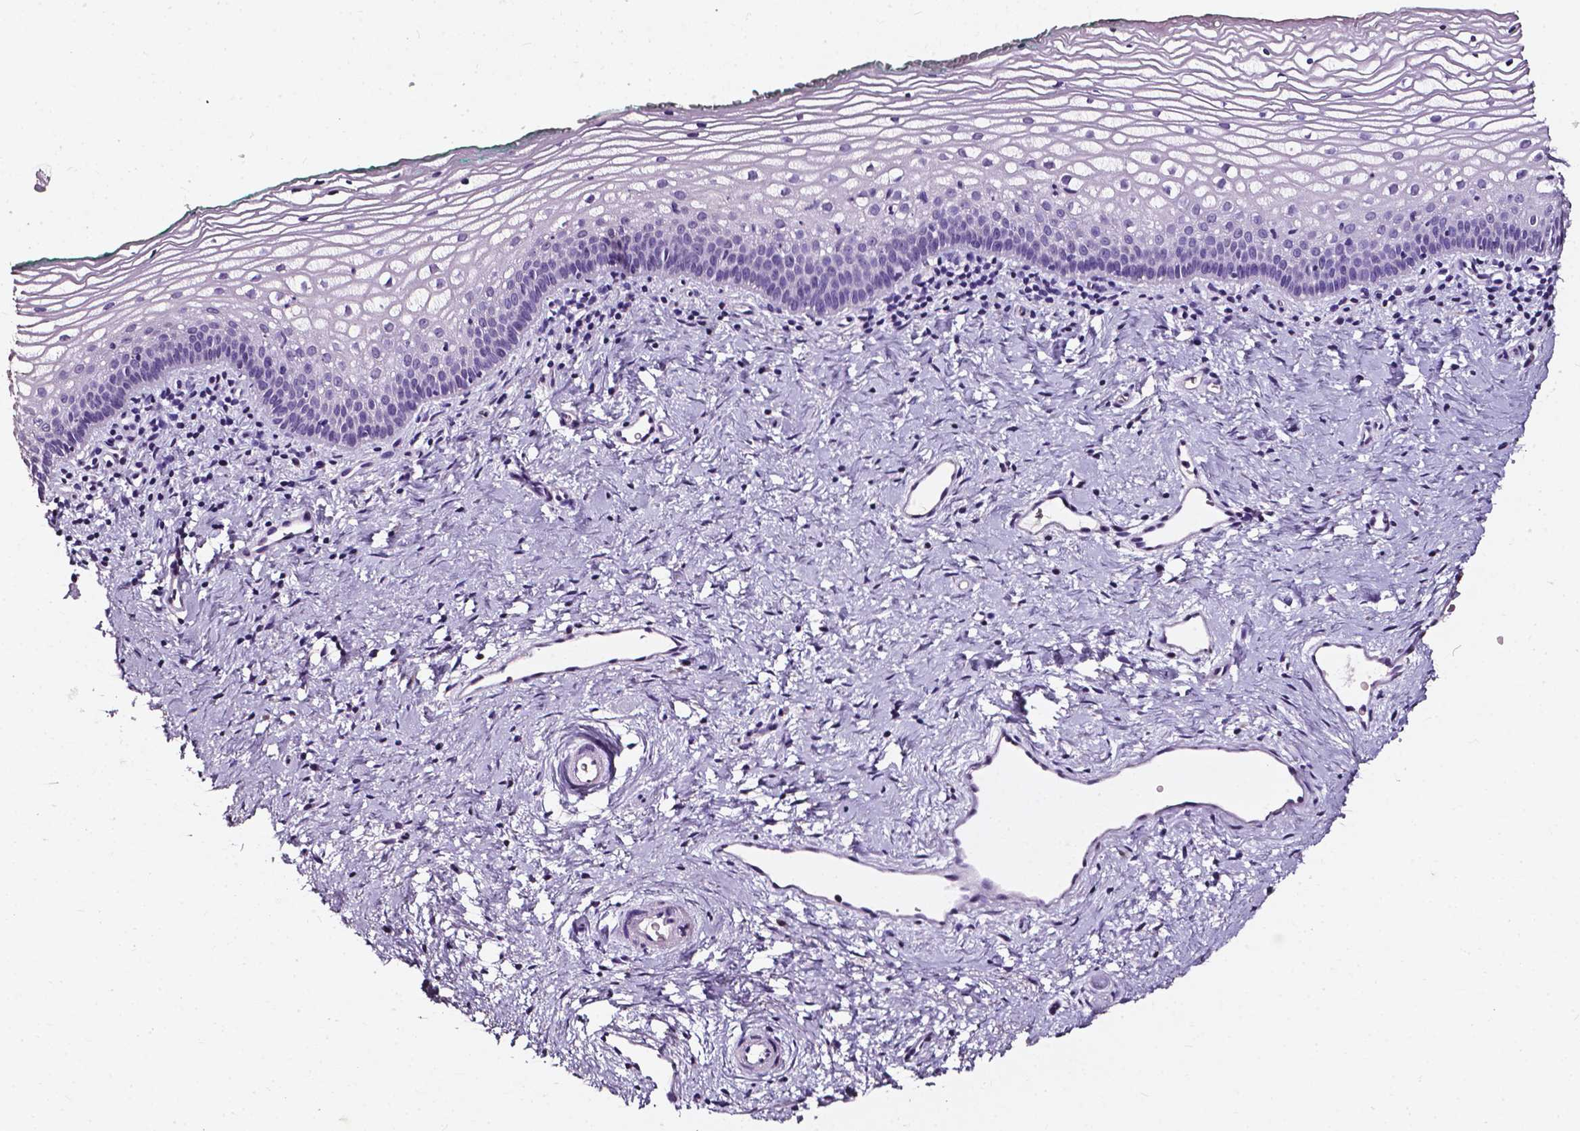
{"staining": {"intensity": "negative", "quantity": "none", "location": "none"}, "tissue": "vagina", "cell_type": "Squamous epithelial cells", "image_type": "normal", "snomed": [{"axis": "morphology", "description": "Normal tissue, NOS"}, {"axis": "topography", "description": "Vagina"}], "caption": "The image reveals no significant expression in squamous epithelial cells of vagina. (DAB (3,3'-diaminobenzidine) immunohistochemistry with hematoxylin counter stain).", "gene": "DEFA5", "patient": {"sex": "female", "age": 44}}